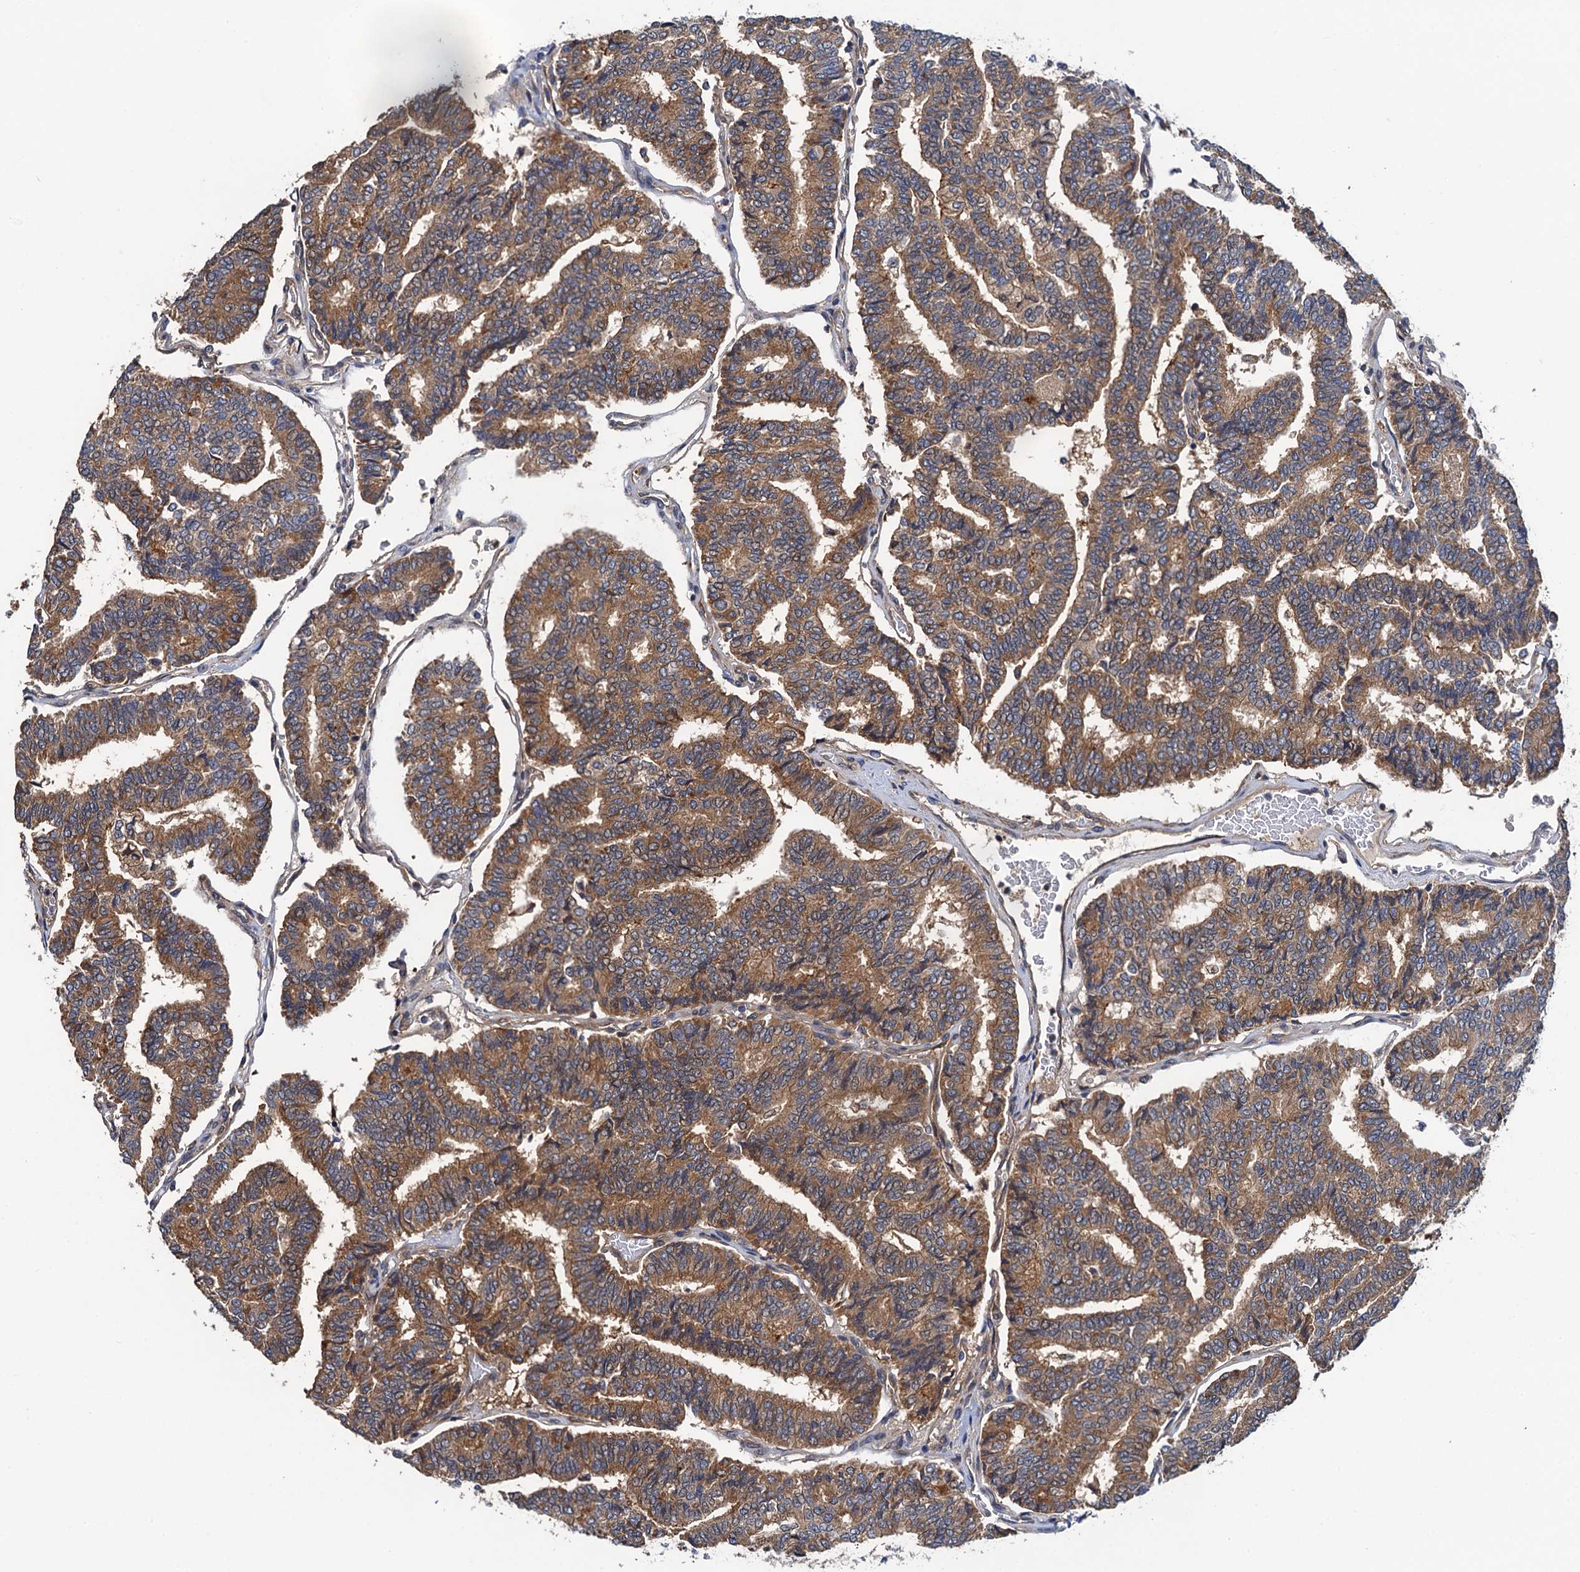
{"staining": {"intensity": "moderate", "quantity": ">75%", "location": "cytoplasmic/membranous"}, "tissue": "thyroid cancer", "cell_type": "Tumor cells", "image_type": "cancer", "snomed": [{"axis": "morphology", "description": "Papillary adenocarcinoma, NOS"}, {"axis": "topography", "description": "Thyroid gland"}], "caption": "Thyroid cancer stained with a brown dye demonstrates moderate cytoplasmic/membranous positive expression in about >75% of tumor cells.", "gene": "PGLS", "patient": {"sex": "female", "age": 35}}